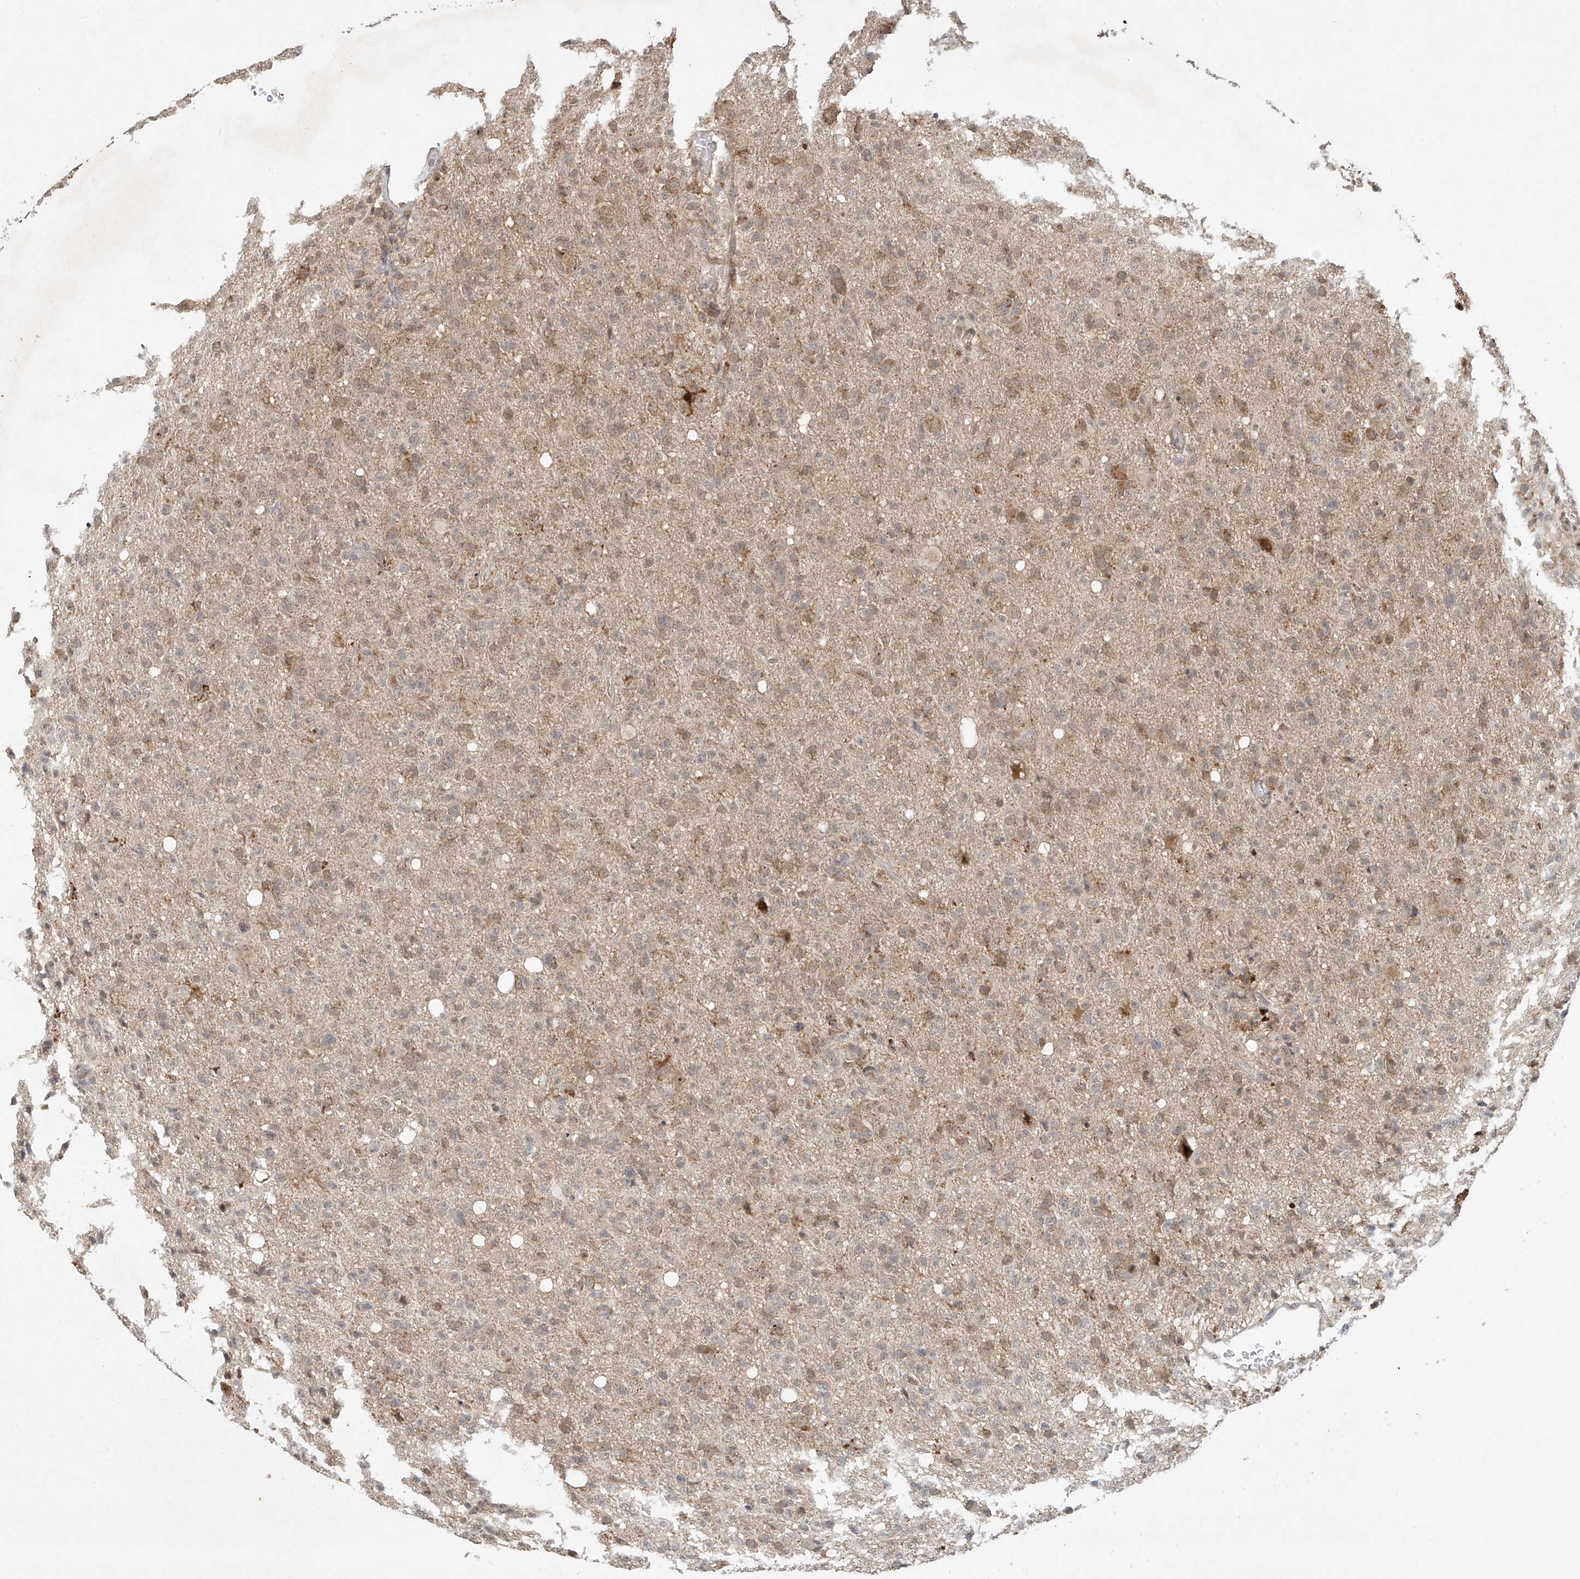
{"staining": {"intensity": "weak", "quantity": "25%-75%", "location": "cytoplasmic/membranous"}, "tissue": "glioma", "cell_type": "Tumor cells", "image_type": "cancer", "snomed": [{"axis": "morphology", "description": "Glioma, malignant, High grade"}, {"axis": "topography", "description": "Brain"}], "caption": "Human malignant glioma (high-grade) stained for a protein (brown) demonstrates weak cytoplasmic/membranous positive positivity in approximately 25%-75% of tumor cells.", "gene": "SYTL3", "patient": {"sex": "female", "age": 57}}